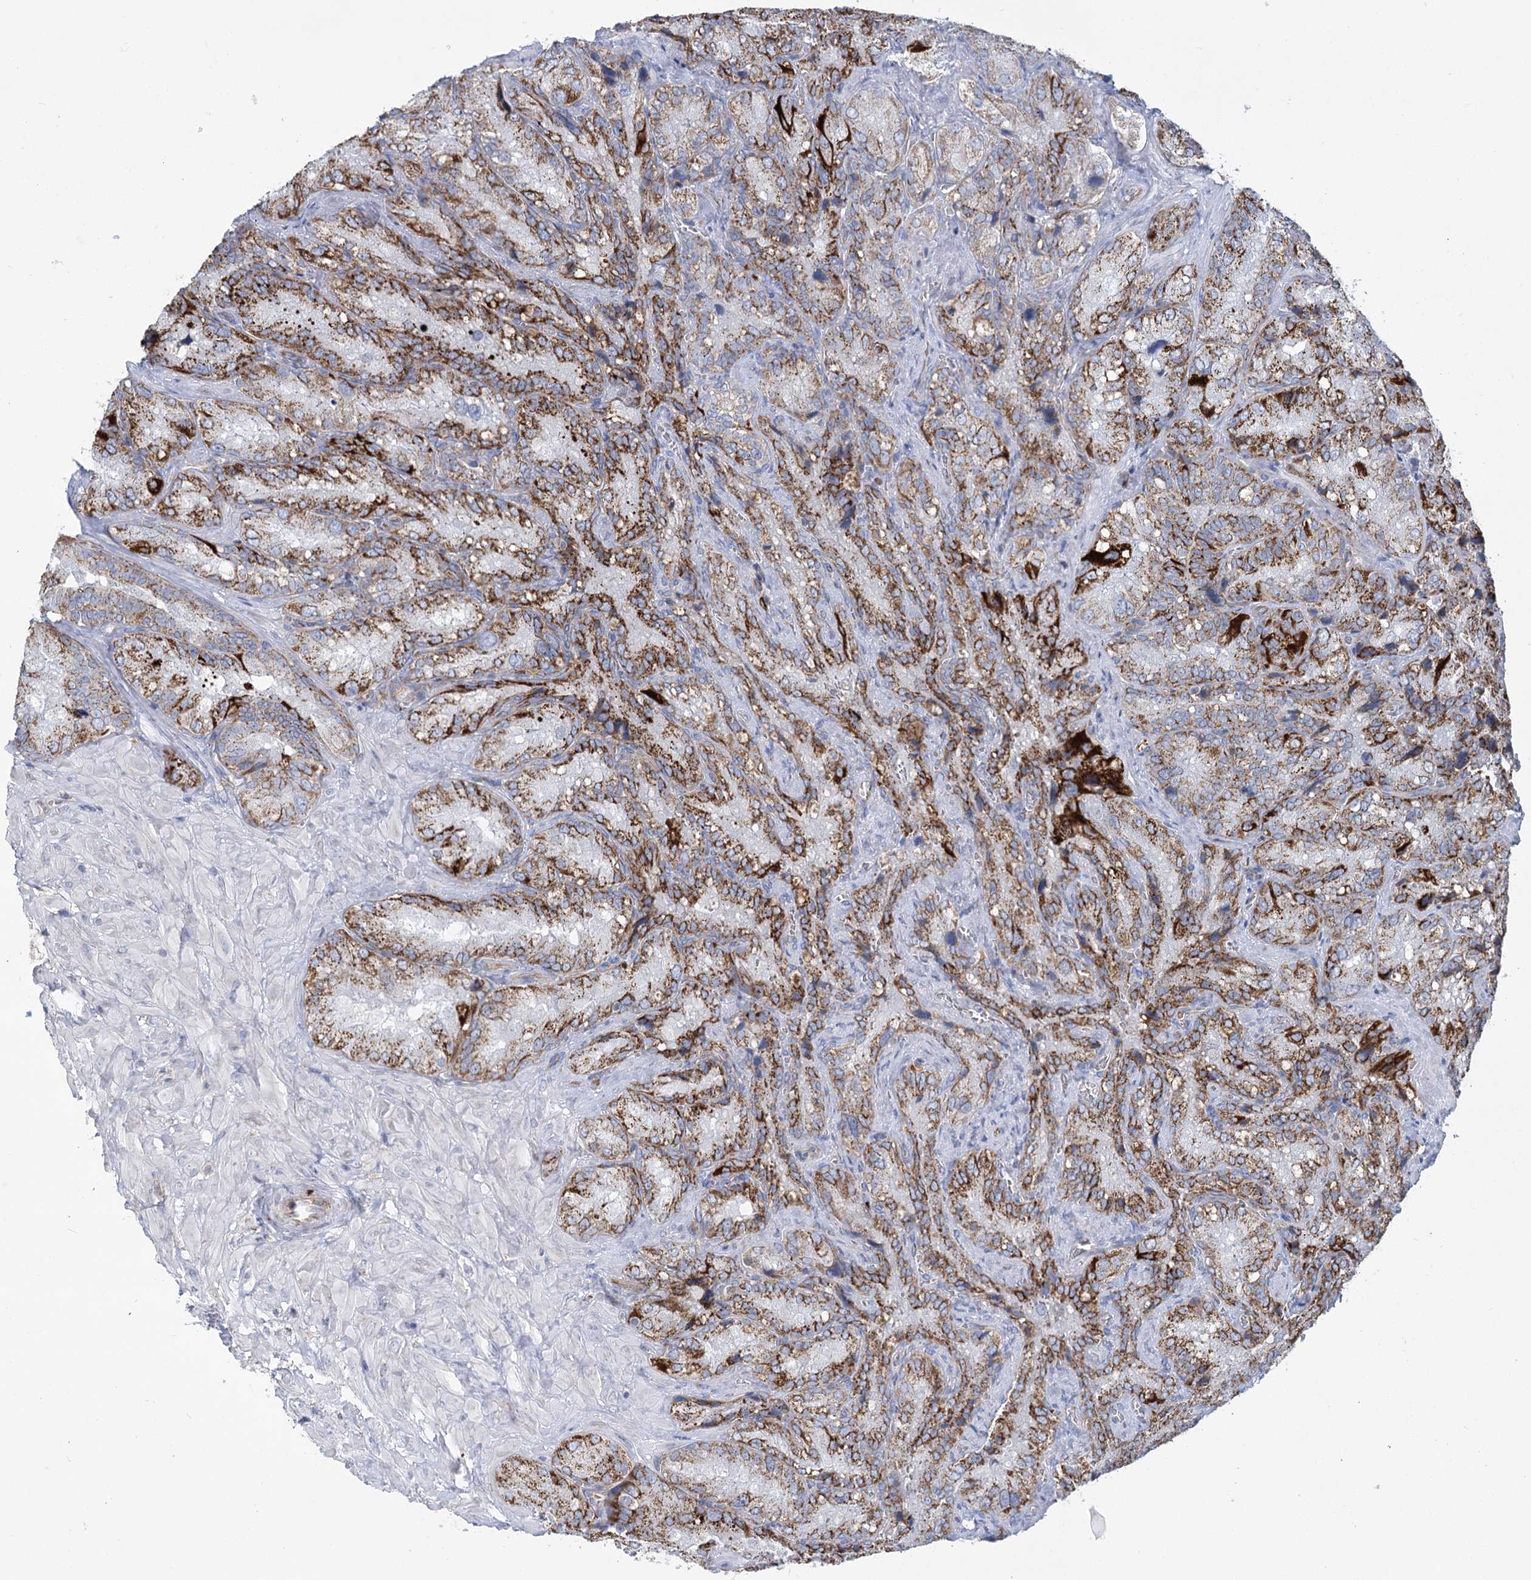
{"staining": {"intensity": "strong", "quantity": "25%-75%", "location": "cytoplasmic/membranous"}, "tissue": "seminal vesicle", "cell_type": "Glandular cells", "image_type": "normal", "snomed": [{"axis": "morphology", "description": "Normal tissue, NOS"}, {"axis": "topography", "description": "Seminal veicle"}], "caption": "Immunohistochemical staining of unremarkable seminal vesicle reveals 25%-75% levels of strong cytoplasmic/membranous protein expression in approximately 25%-75% of glandular cells.", "gene": "DHTKD1", "patient": {"sex": "male", "age": 62}}